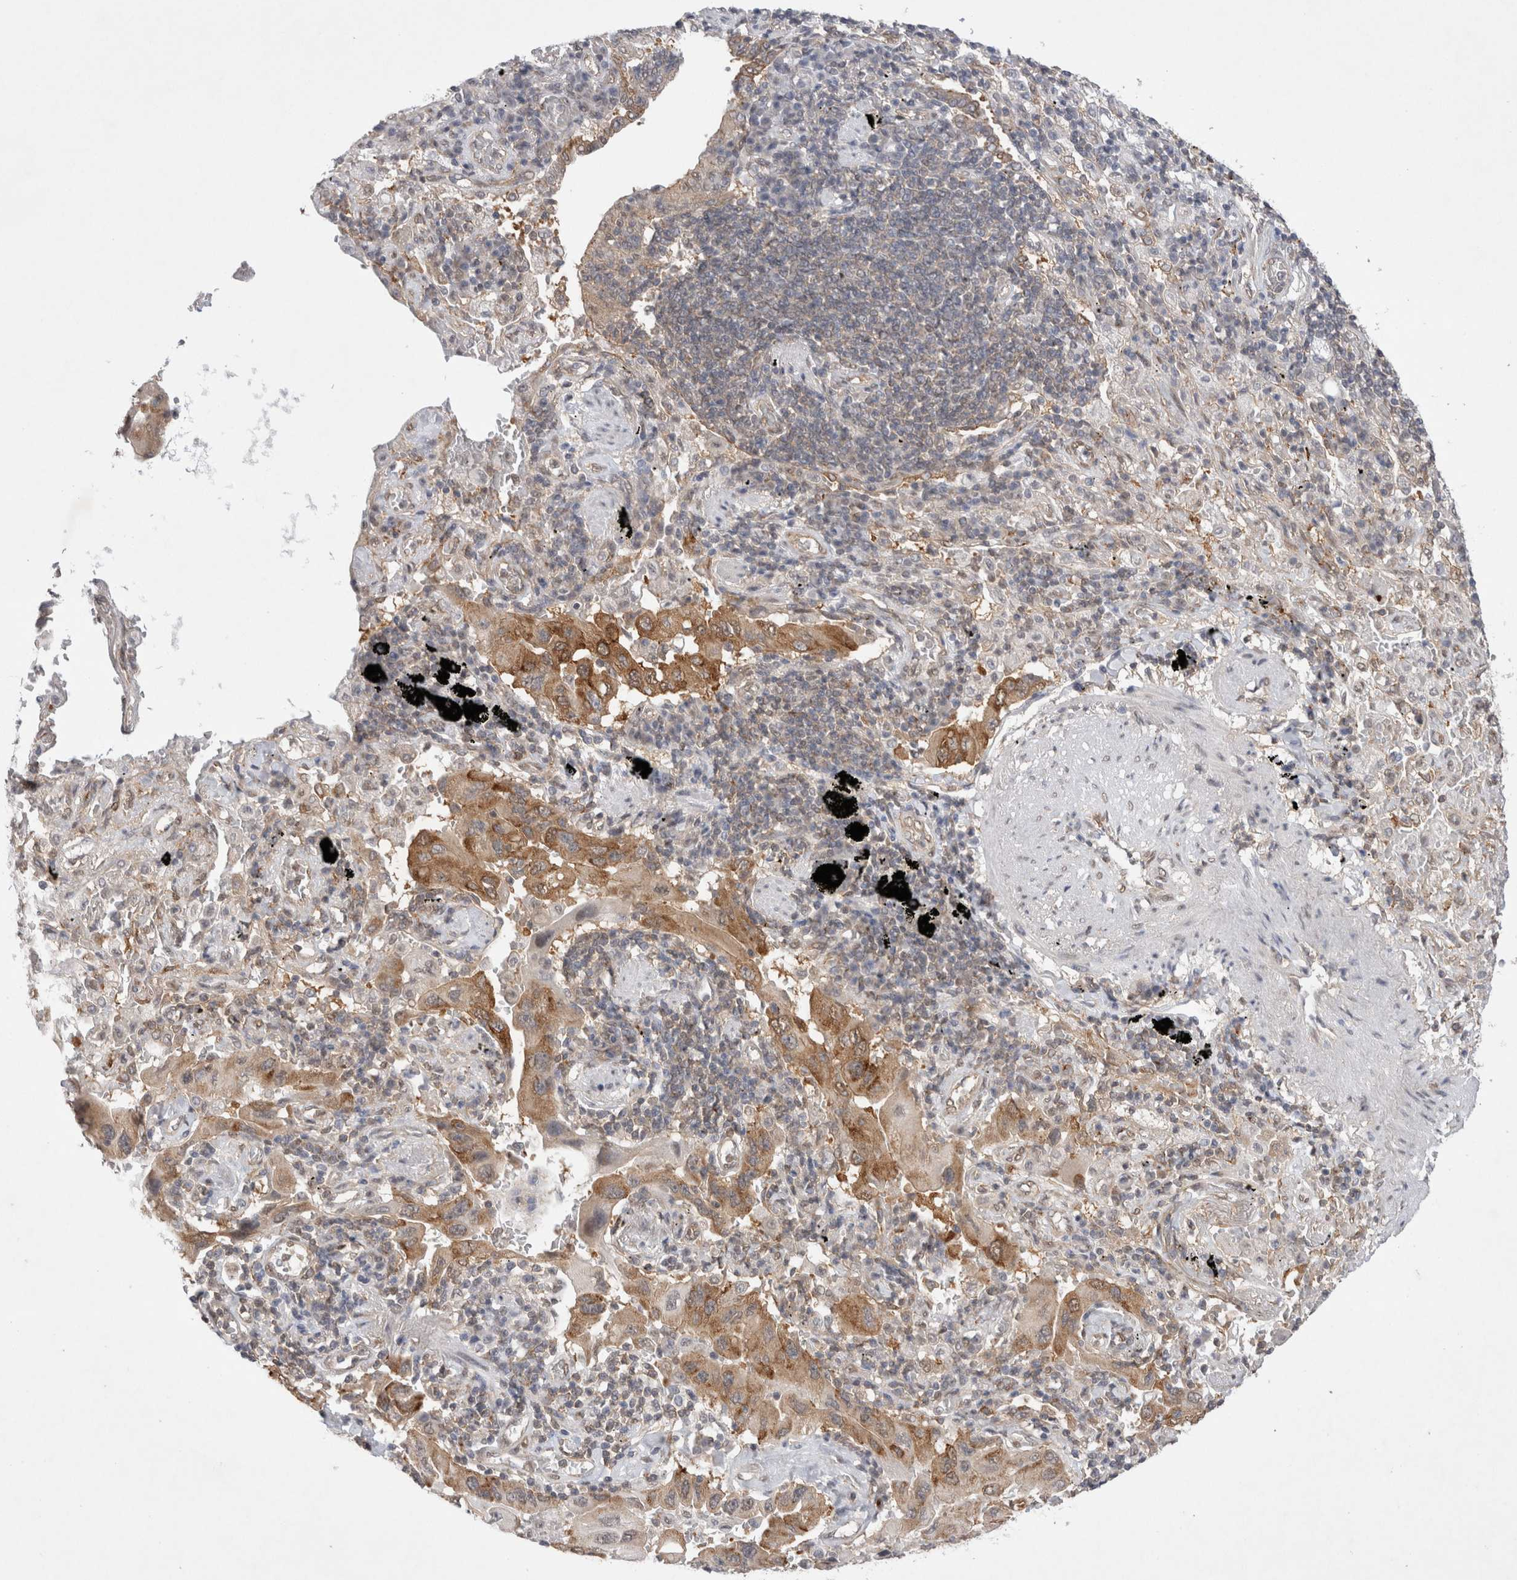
{"staining": {"intensity": "moderate", "quantity": ">75%", "location": "cytoplasmic/membranous"}, "tissue": "lung cancer", "cell_type": "Tumor cells", "image_type": "cancer", "snomed": [{"axis": "morphology", "description": "Adenocarcinoma, NOS"}, {"axis": "topography", "description": "Lung"}], "caption": "DAB immunohistochemical staining of human lung cancer exhibits moderate cytoplasmic/membranous protein positivity in about >75% of tumor cells. The staining was performed using DAB, with brown indicating positive protein expression. Nuclei are stained blue with hematoxylin.", "gene": "WIPF2", "patient": {"sex": "female", "age": 65}}